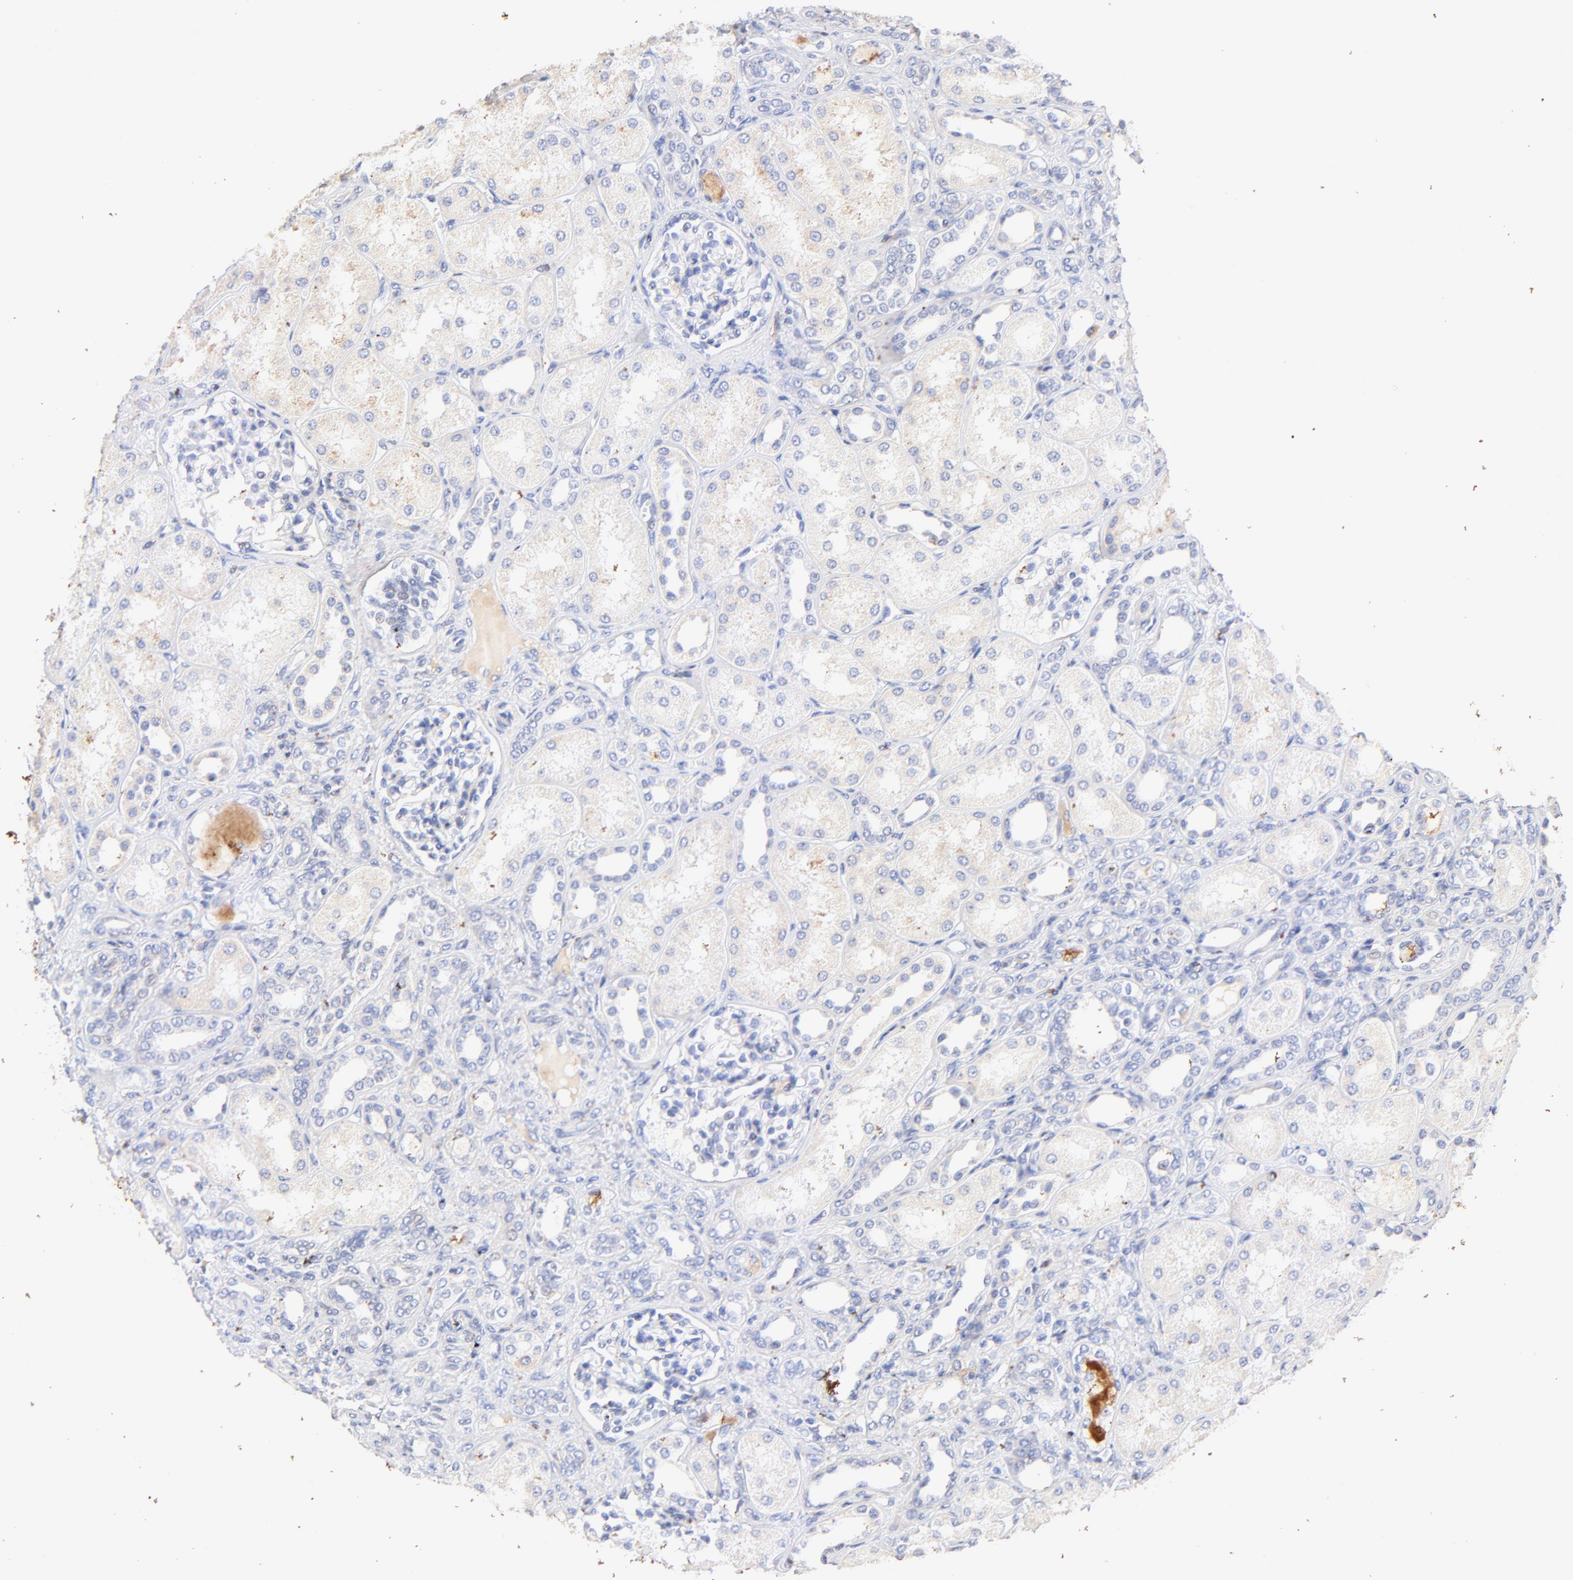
{"staining": {"intensity": "negative", "quantity": "none", "location": "none"}, "tissue": "kidney", "cell_type": "Cells in glomeruli", "image_type": "normal", "snomed": [{"axis": "morphology", "description": "Normal tissue, NOS"}, {"axis": "topography", "description": "Kidney"}], "caption": "This micrograph is of normal kidney stained with immunohistochemistry (IHC) to label a protein in brown with the nuclei are counter-stained blue. There is no positivity in cells in glomeruli.", "gene": "IGLV7", "patient": {"sex": "male", "age": 7}}